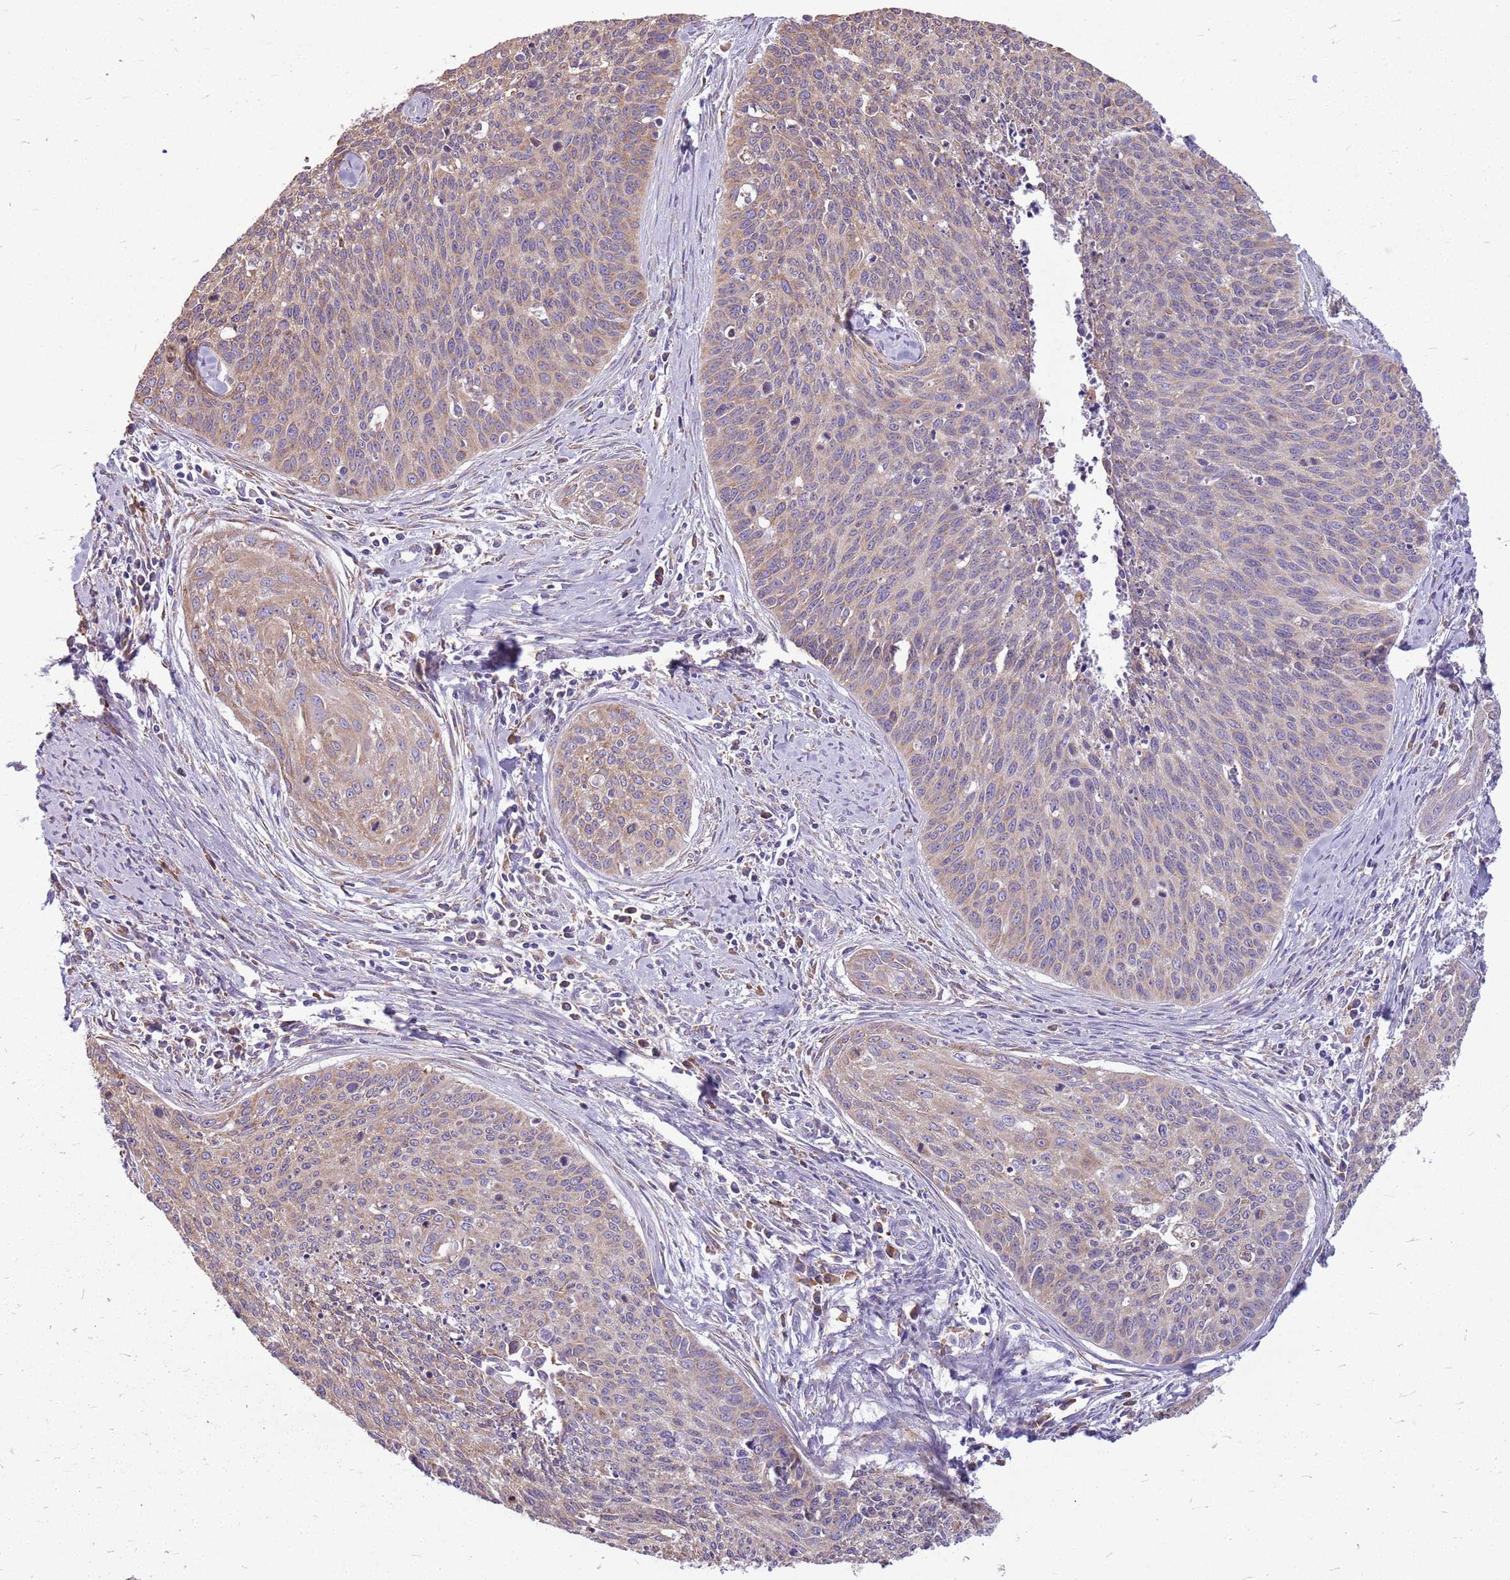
{"staining": {"intensity": "weak", "quantity": "25%-75%", "location": "cytoplasmic/membranous"}, "tissue": "cervical cancer", "cell_type": "Tumor cells", "image_type": "cancer", "snomed": [{"axis": "morphology", "description": "Squamous cell carcinoma, NOS"}, {"axis": "topography", "description": "Cervix"}], "caption": "Protein staining of cervical cancer (squamous cell carcinoma) tissue displays weak cytoplasmic/membranous staining in about 25%-75% of tumor cells.", "gene": "KCTD19", "patient": {"sex": "female", "age": 55}}